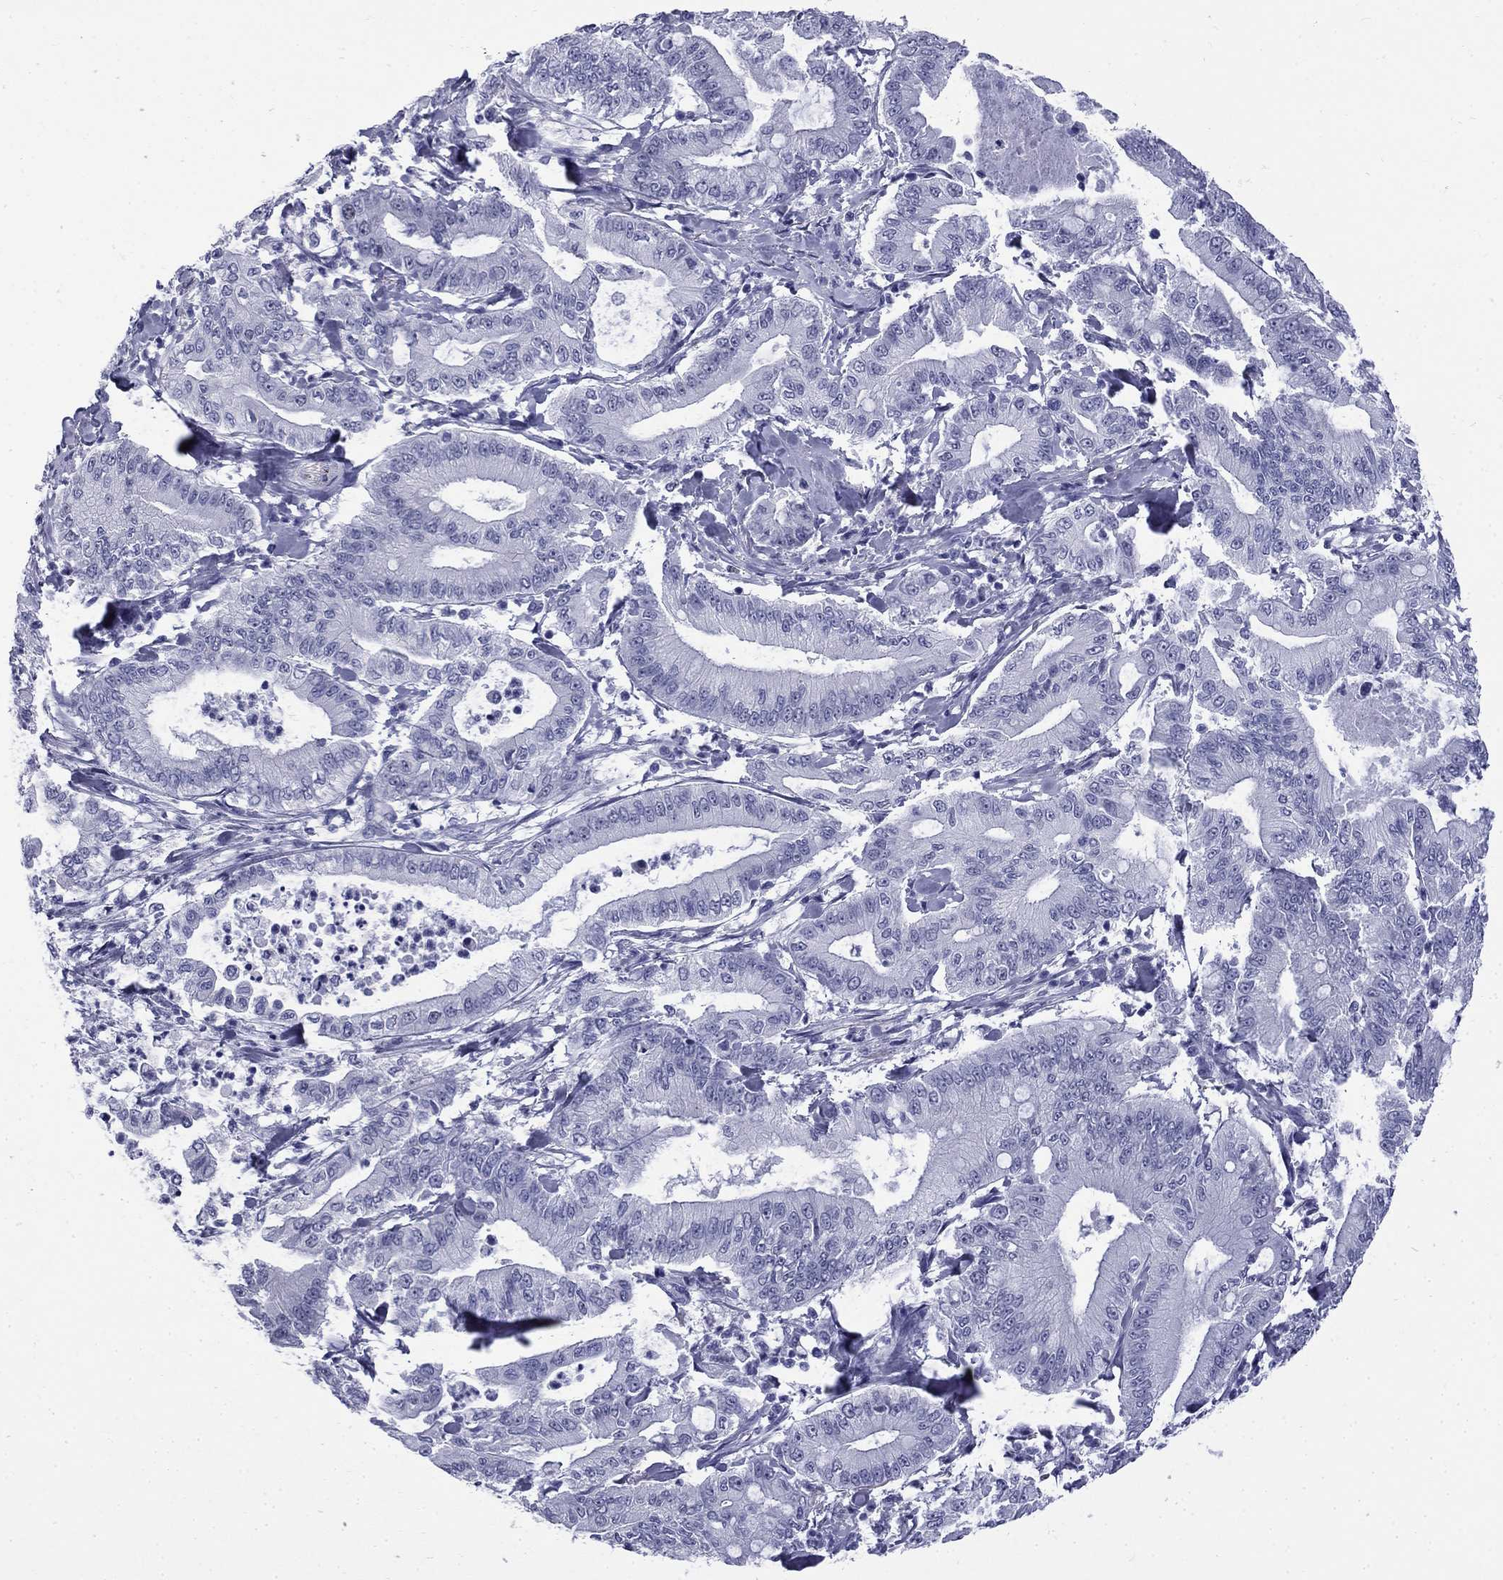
{"staining": {"intensity": "negative", "quantity": "none", "location": "none"}, "tissue": "pancreatic cancer", "cell_type": "Tumor cells", "image_type": "cancer", "snomed": [{"axis": "morphology", "description": "Adenocarcinoma, NOS"}, {"axis": "topography", "description": "Pancreas"}], "caption": "IHC of pancreatic adenocarcinoma displays no staining in tumor cells. (IHC, brightfield microscopy, high magnification).", "gene": "MGARP", "patient": {"sex": "male", "age": 71}}